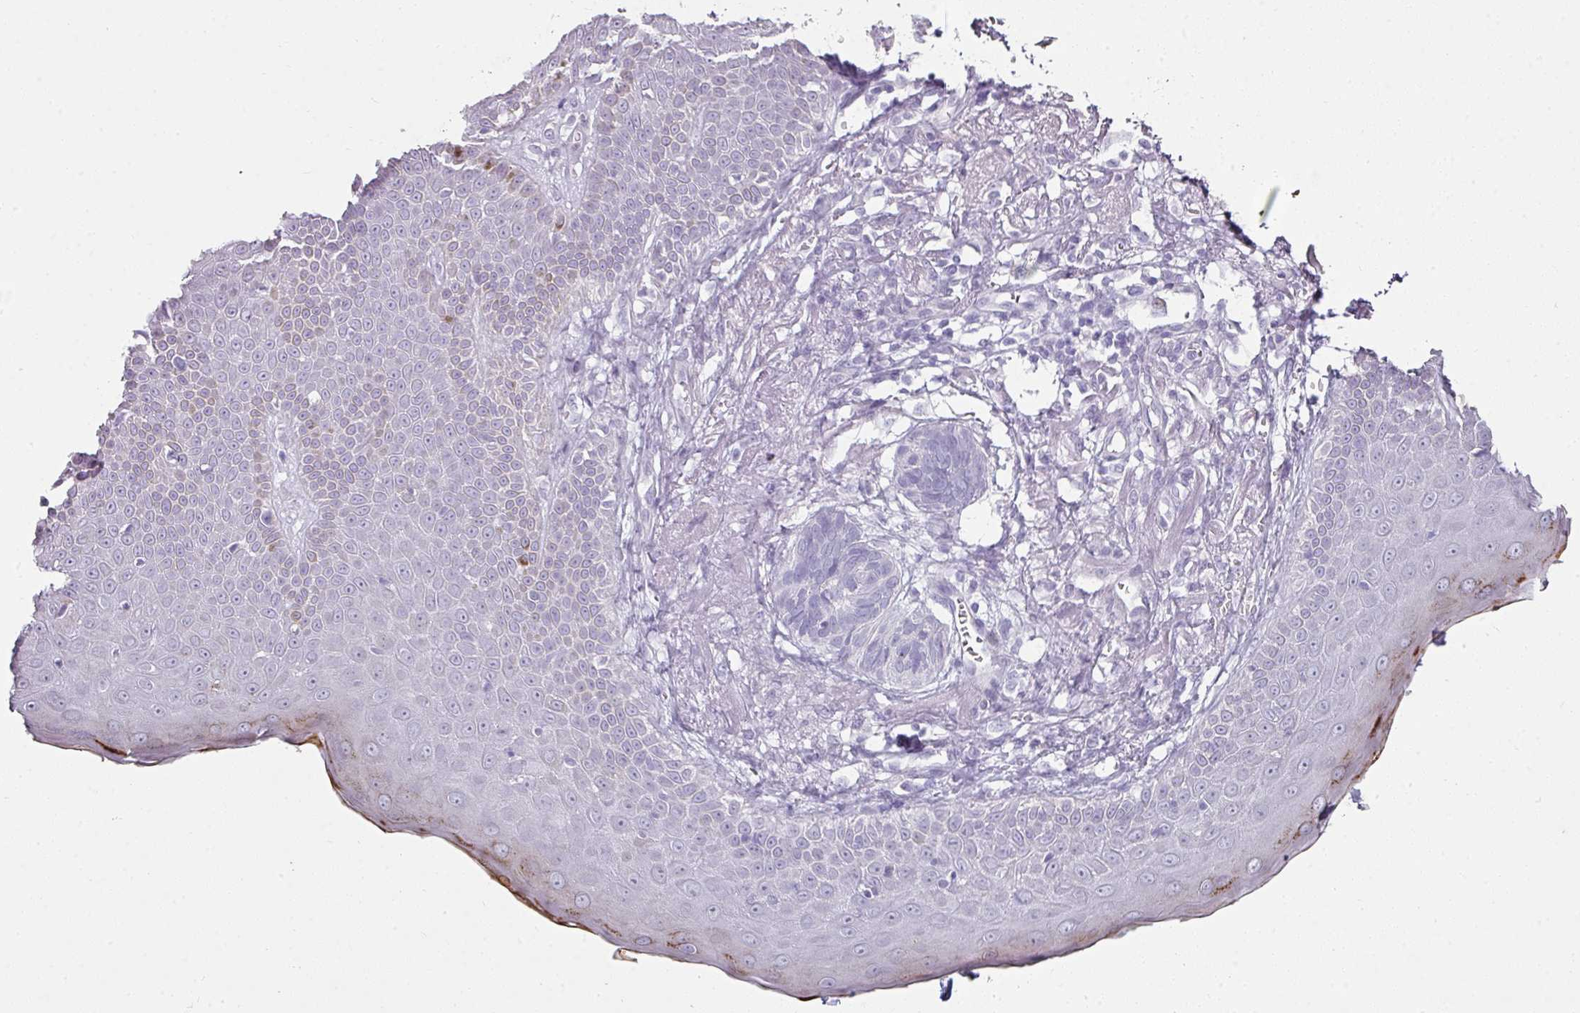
{"staining": {"intensity": "negative", "quantity": "none", "location": "none"}, "tissue": "skin cancer", "cell_type": "Tumor cells", "image_type": "cancer", "snomed": [{"axis": "morphology", "description": "Normal tissue, NOS"}, {"axis": "morphology", "description": "Basal cell carcinoma"}, {"axis": "topography", "description": "Skin"}], "caption": "Immunohistochemistry (IHC) histopathology image of skin cancer (basal cell carcinoma) stained for a protein (brown), which shows no staining in tumor cells.", "gene": "TRA2A", "patient": {"sex": "male", "age": 66}}